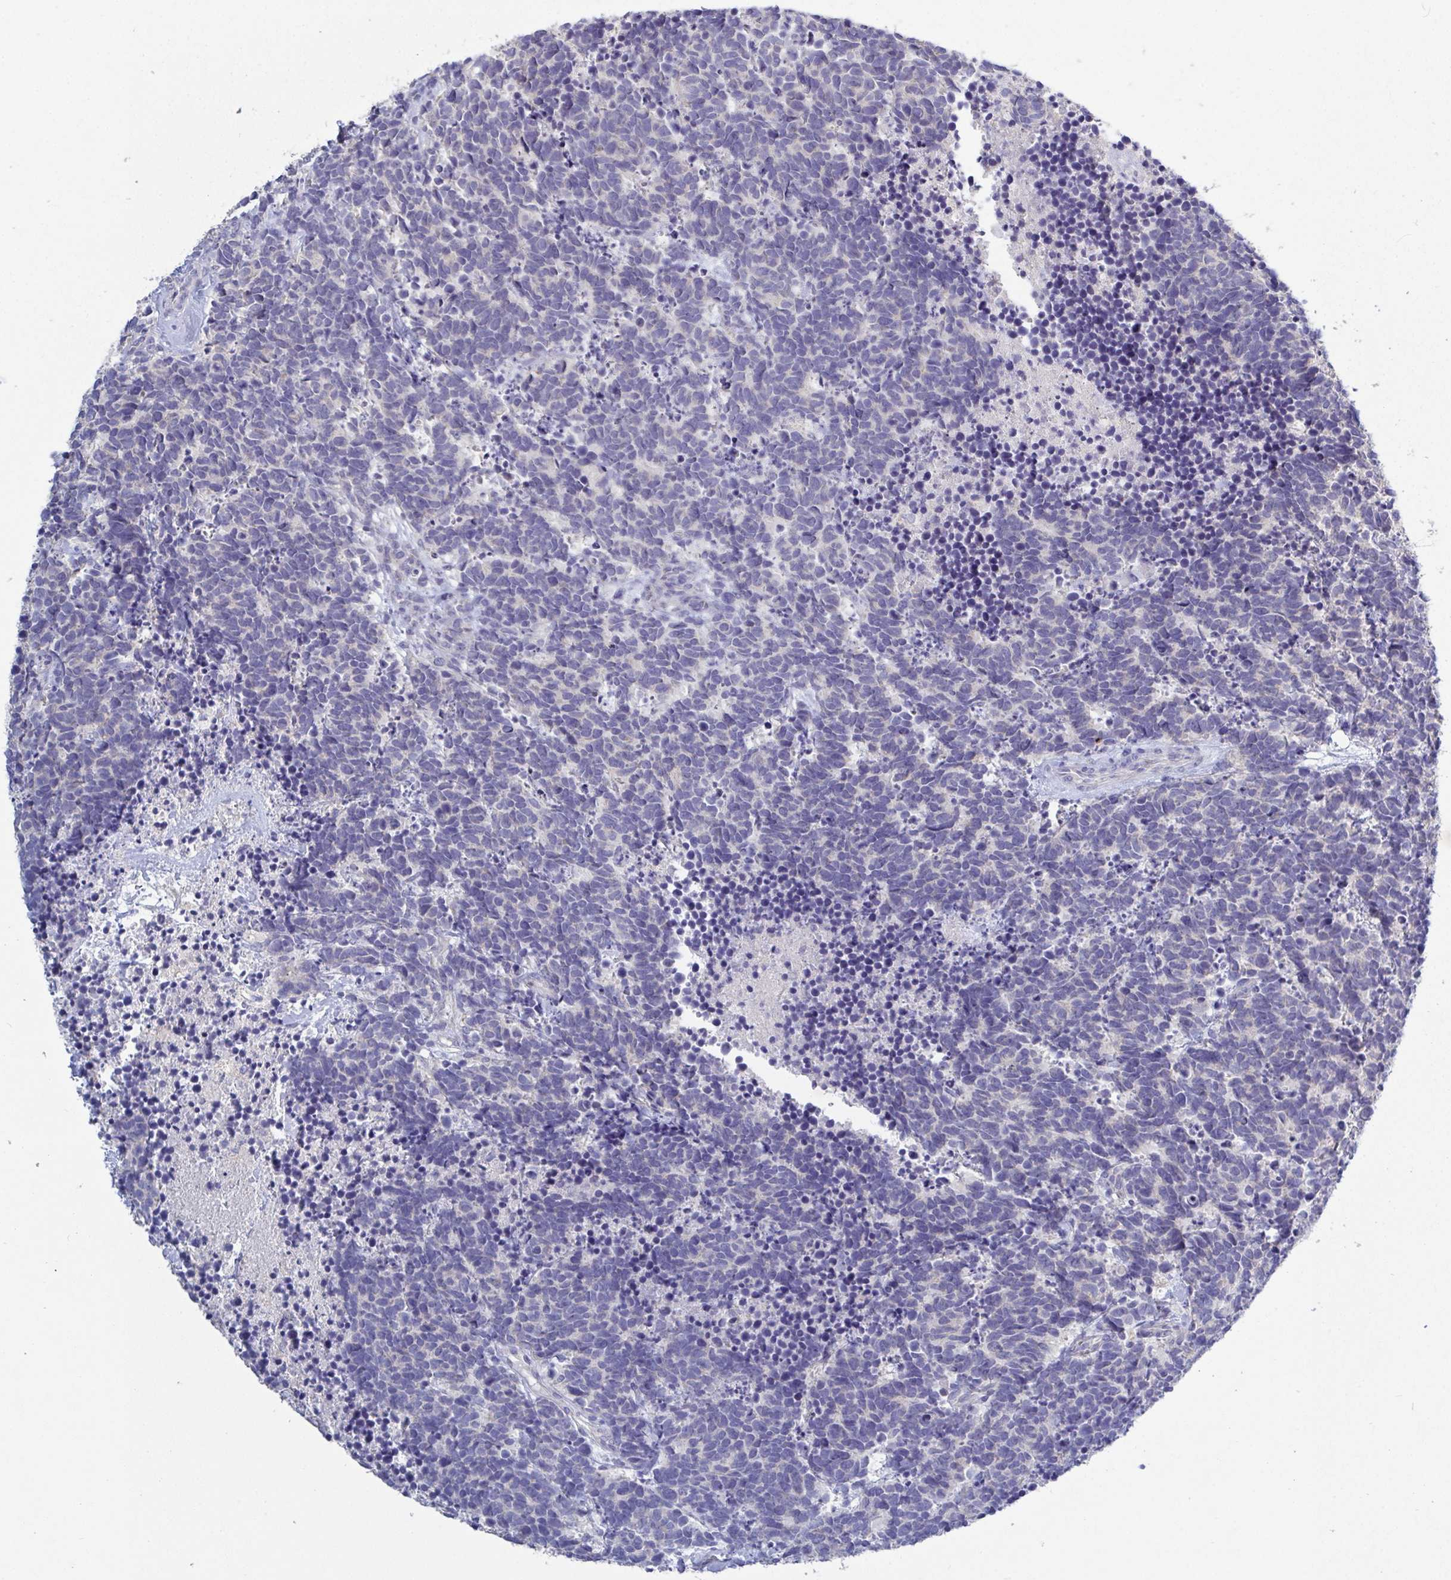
{"staining": {"intensity": "negative", "quantity": "none", "location": "none"}, "tissue": "carcinoid", "cell_type": "Tumor cells", "image_type": "cancer", "snomed": [{"axis": "morphology", "description": "Carcinoma, NOS"}, {"axis": "morphology", "description": "Carcinoid, malignant, NOS"}, {"axis": "topography", "description": "Prostate"}], "caption": "There is no significant staining in tumor cells of carcinoma.", "gene": "GALNT13", "patient": {"sex": "male", "age": 57}}